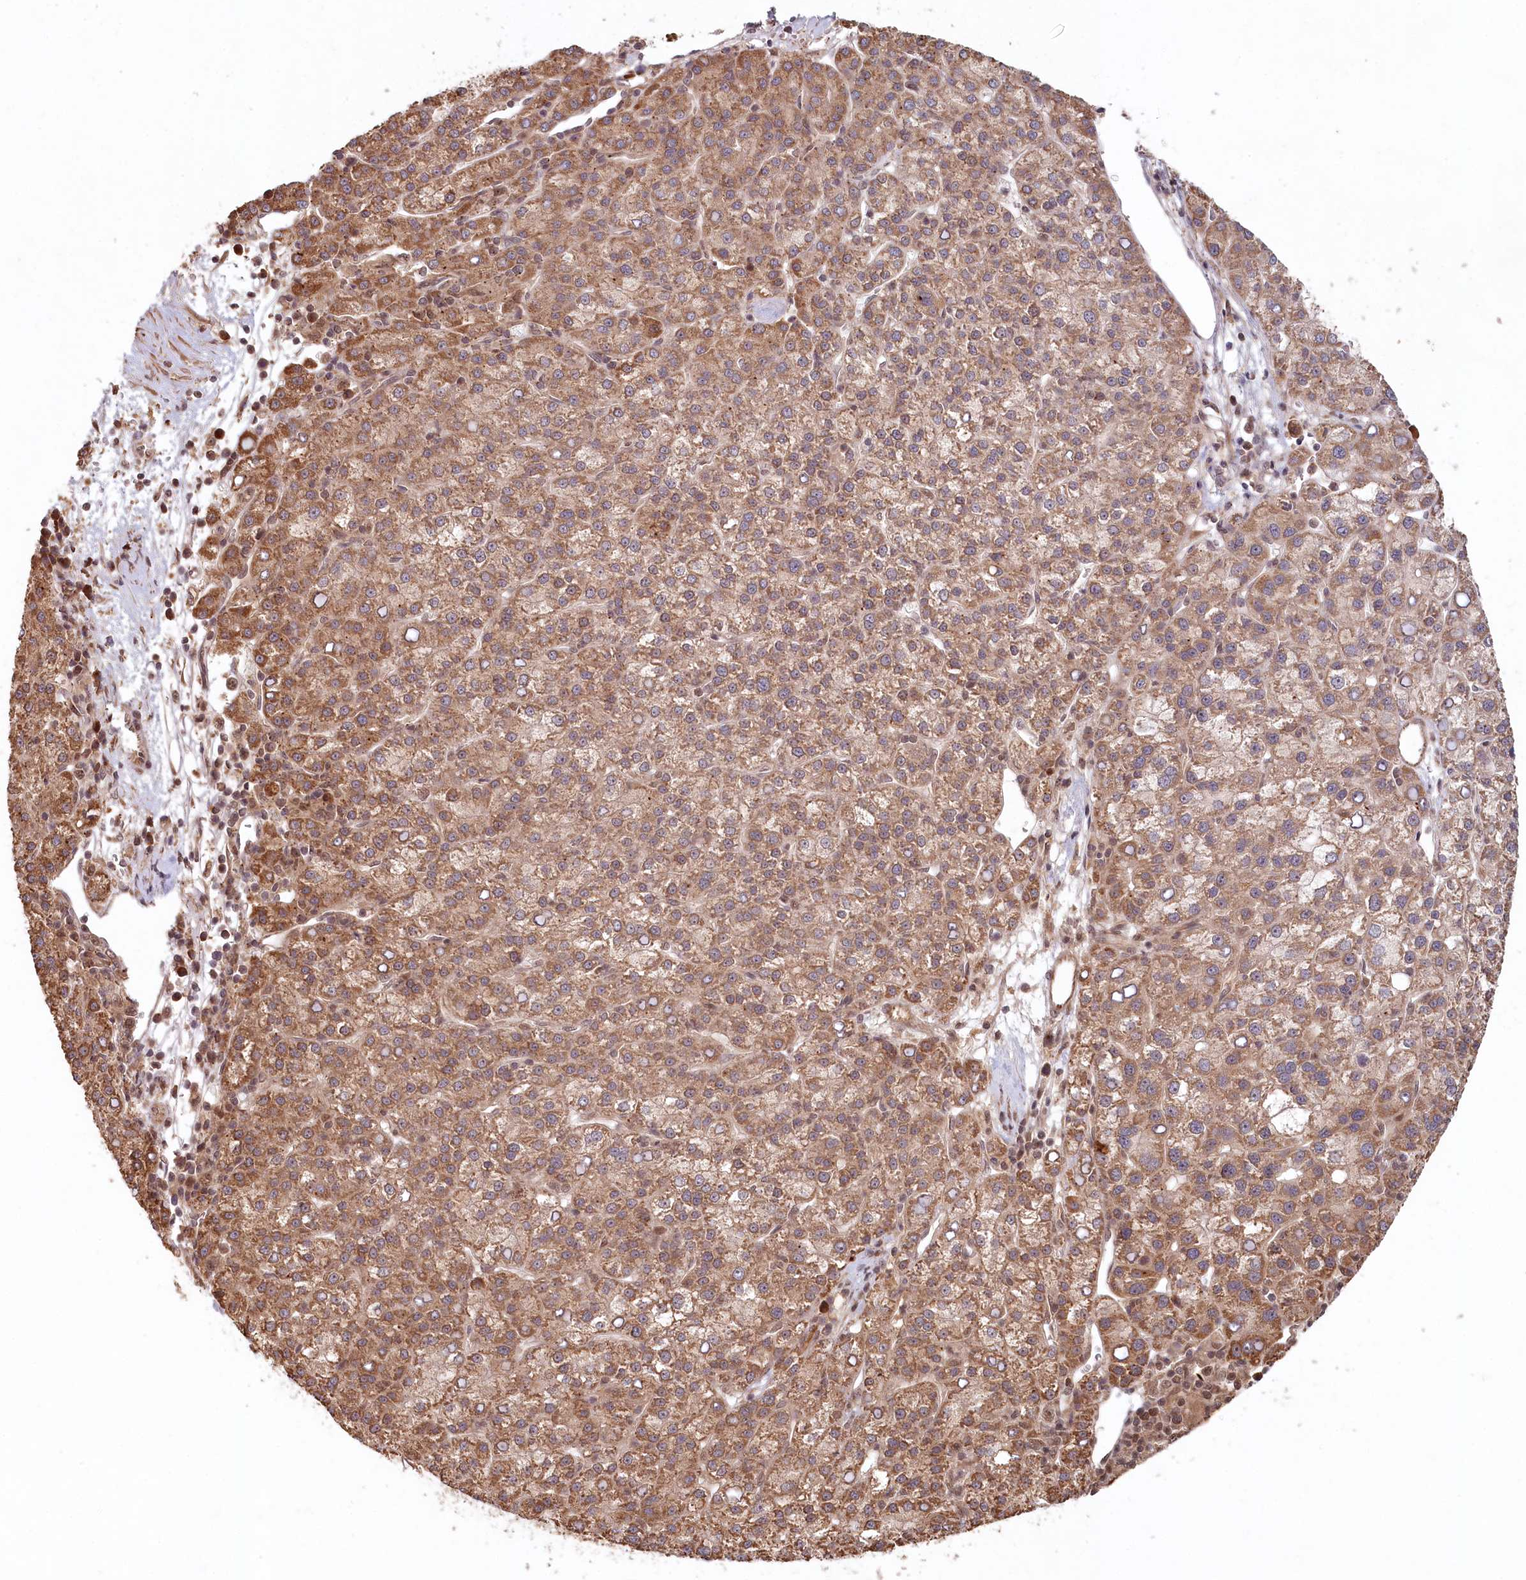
{"staining": {"intensity": "moderate", "quantity": ">75%", "location": "cytoplasmic/membranous"}, "tissue": "liver cancer", "cell_type": "Tumor cells", "image_type": "cancer", "snomed": [{"axis": "morphology", "description": "Carcinoma, Hepatocellular, NOS"}, {"axis": "topography", "description": "Liver"}], "caption": "High-power microscopy captured an immunohistochemistry (IHC) photomicrograph of liver hepatocellular carcinoma, revealing moderate cytoplasmic/membranous expression in approximately >75% of tumor cells.", "gene": "WAPL", "patient": {"sex": "female", "age": 58}}